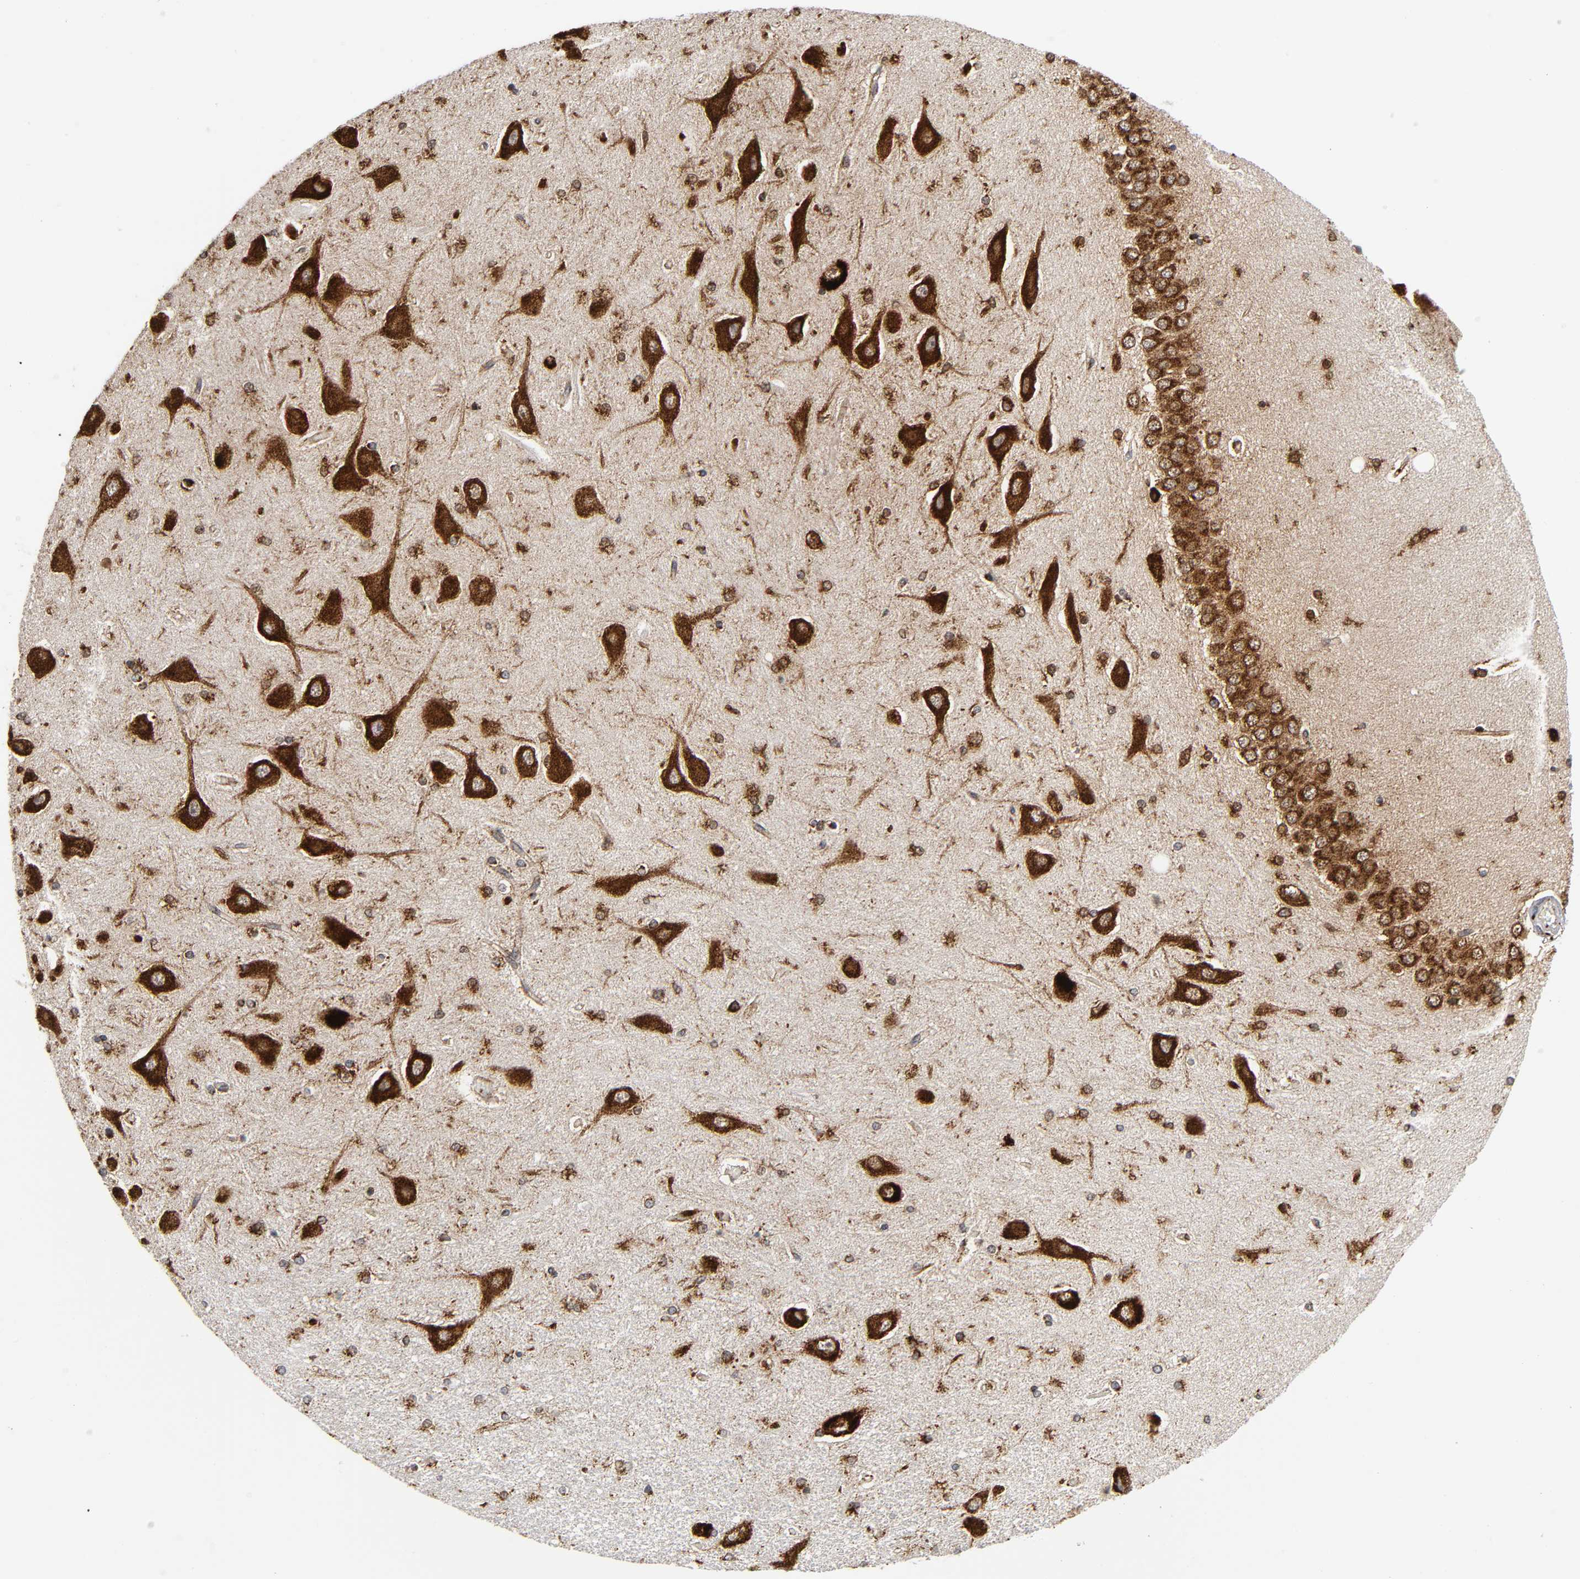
{"staining": {"intensity": "strong", "quantity": ">75%", "location": "cytoplasmic/membranous"}, "tissue": "hippocampus", "cell_type": "Glial cells", "image_type": "normal", "snomed": [{"axis": "morphology", "description": "Normal tissue, NOS"}, {"axis": "topography", "description": "Hippocampus"}], "caption": "Hippocampus stained with a brown dye shows strong cytoplasmic/membranous positive expression in approximately >75% of glial cells.", "gene": "PSAP", "patient": {"sex": "female", "age": 54}}